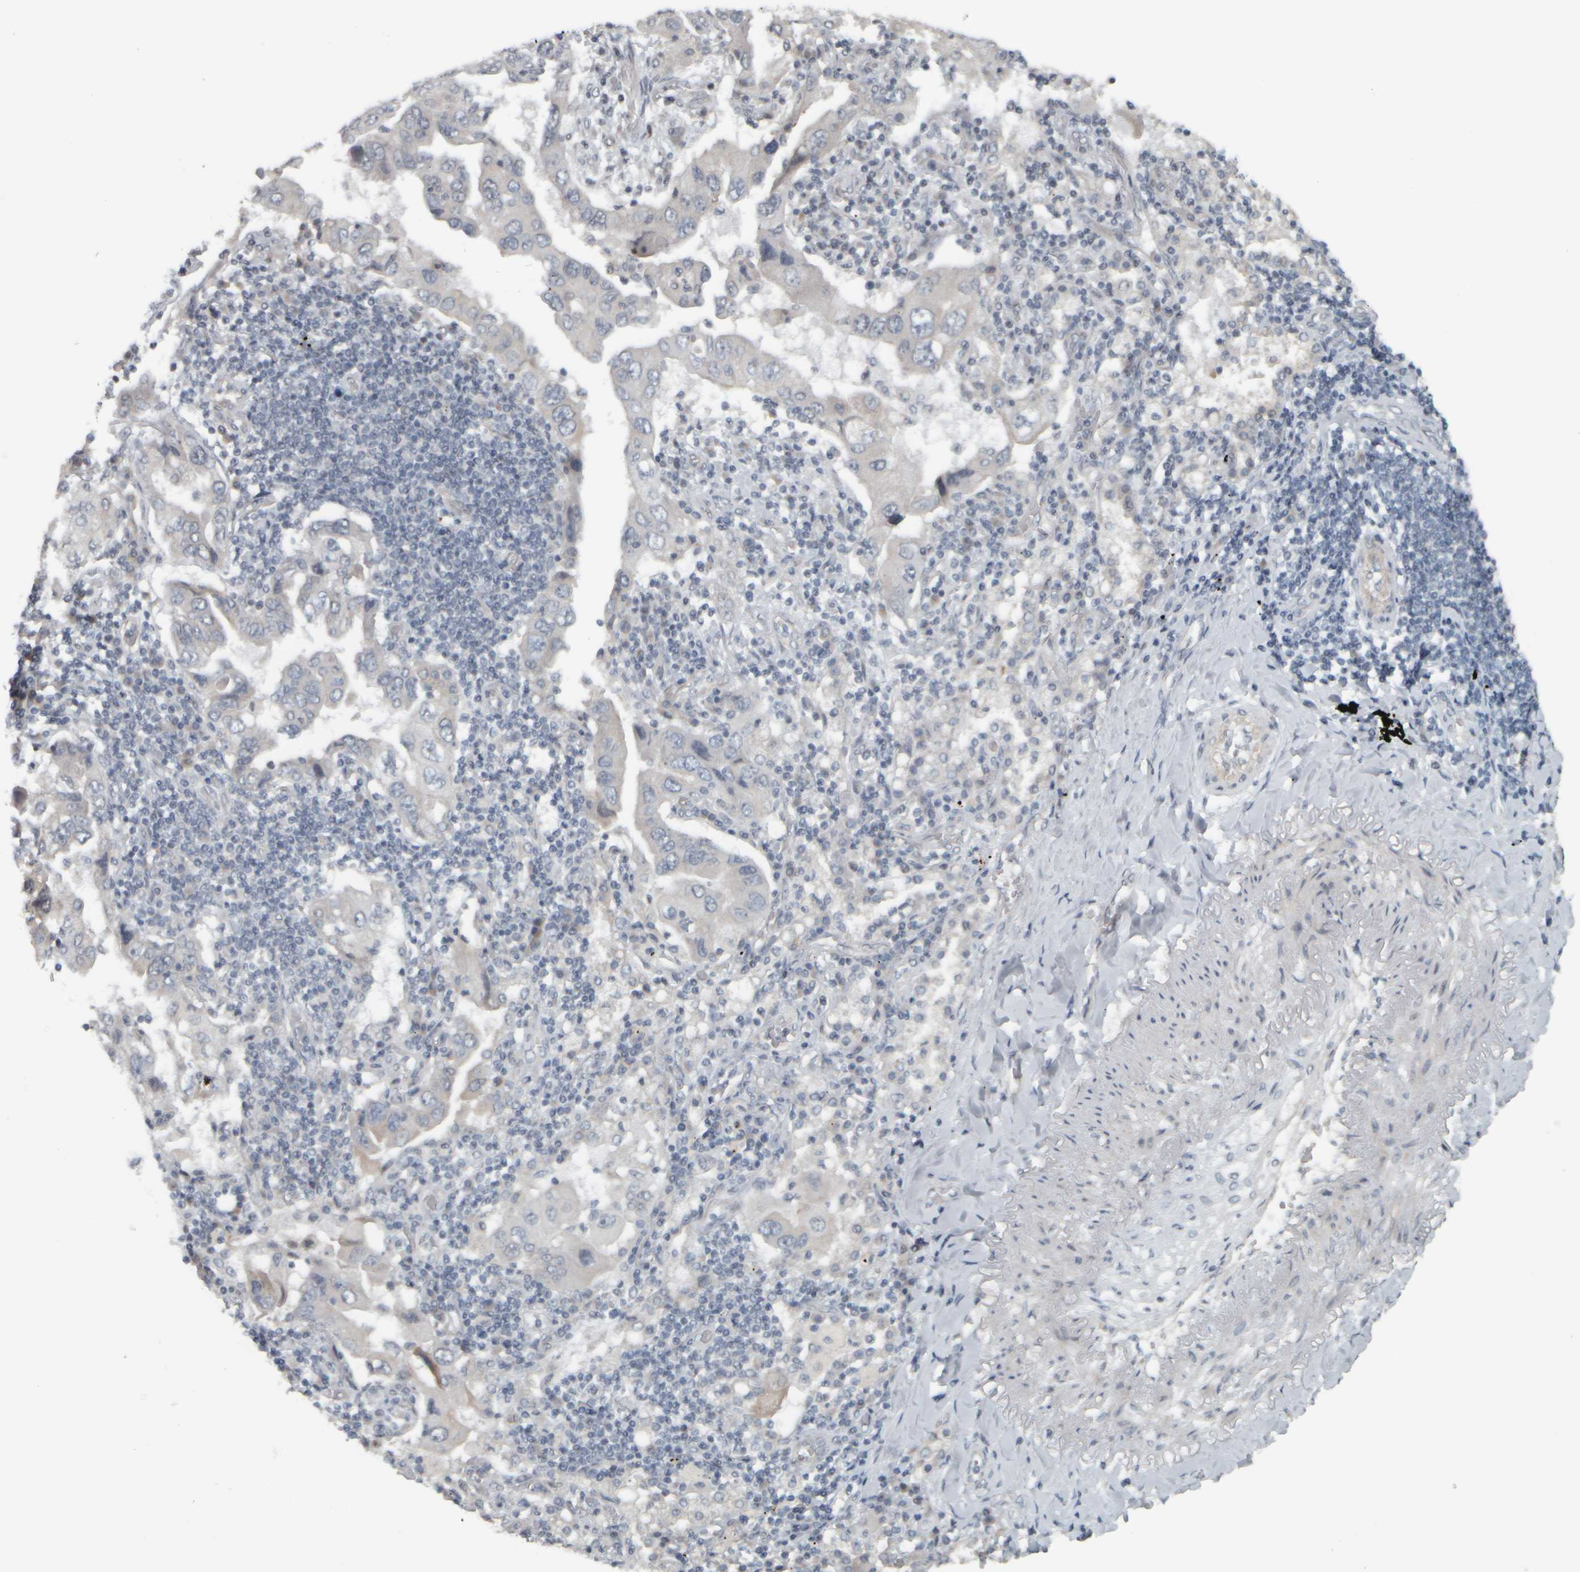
{"staining": {"intensity": "negative", "quantity": "none", "location": "none"}, "tissue": "lung cancer", "cell_type": "Tumor cells", "image_type": "cancer", "snomed": [{"axis": "morphology", "description": "Adenocarcinoma, NOS"}, {"axis": "topography", "description": "Lung"}], "caption": "Tumor cells show no significant protein expression in lung cancer.", "gene": "NAPG", "patient": {"sex": "female", "age": 65}}